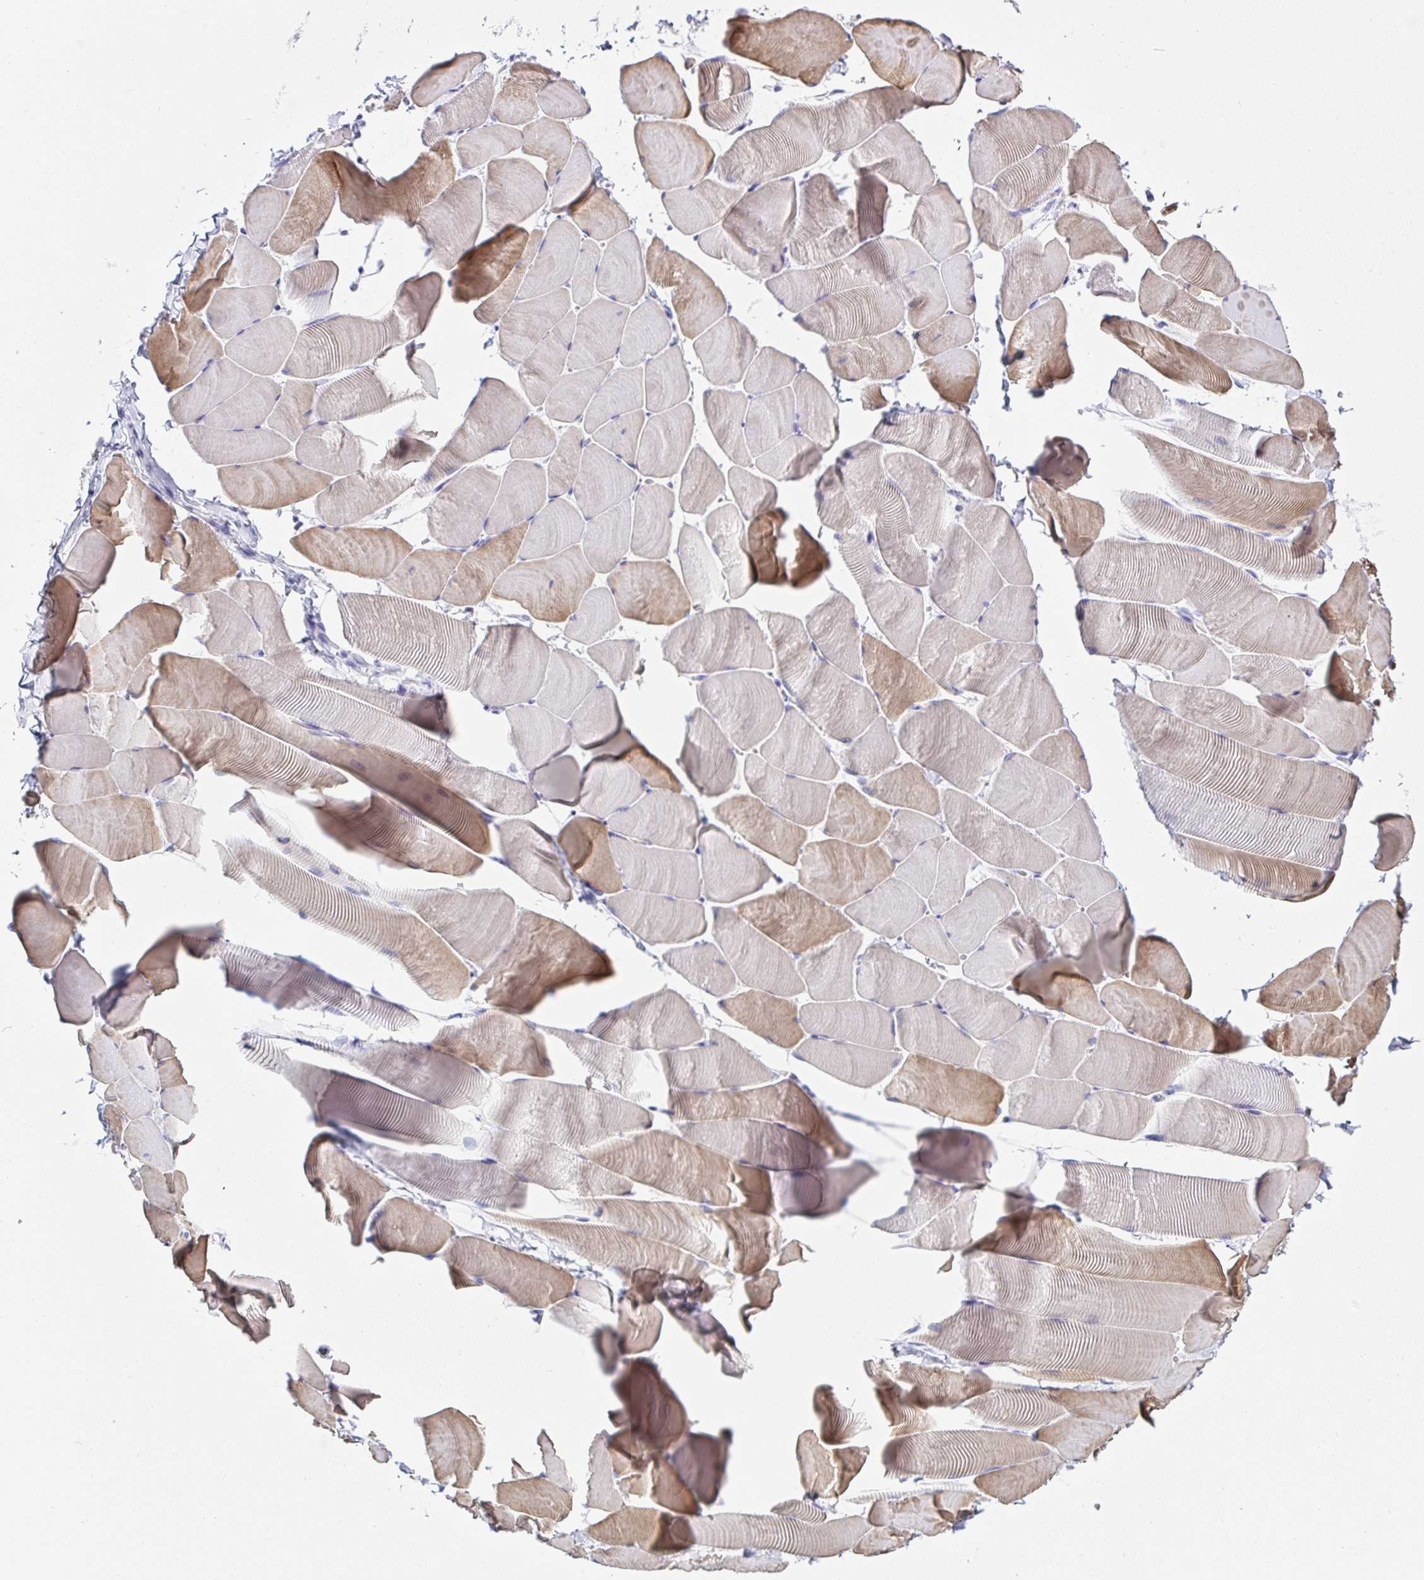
{"staining": {"intensity": "moderate", "quantity": "<25%", "location": "cytoplasmic/membranous"}, "tissue": "skeletal muscle", "cell_type": "Myocytes", "image_type": "normal", "snomed": [{"axis": "morphology", "description": "Normal tissue, NOS"}, {"axis": "topography", "description": "Skeletal muscle"}], "caption": "About <25% of myocytes in unremarkable human skeletal muscle demonstrate moderate cytoplasmic/membranous protein expression as visualized by brown immunohistochemical staining.", "gene": "TNNT2", "patient": {"sex": "male", "age": 25}}